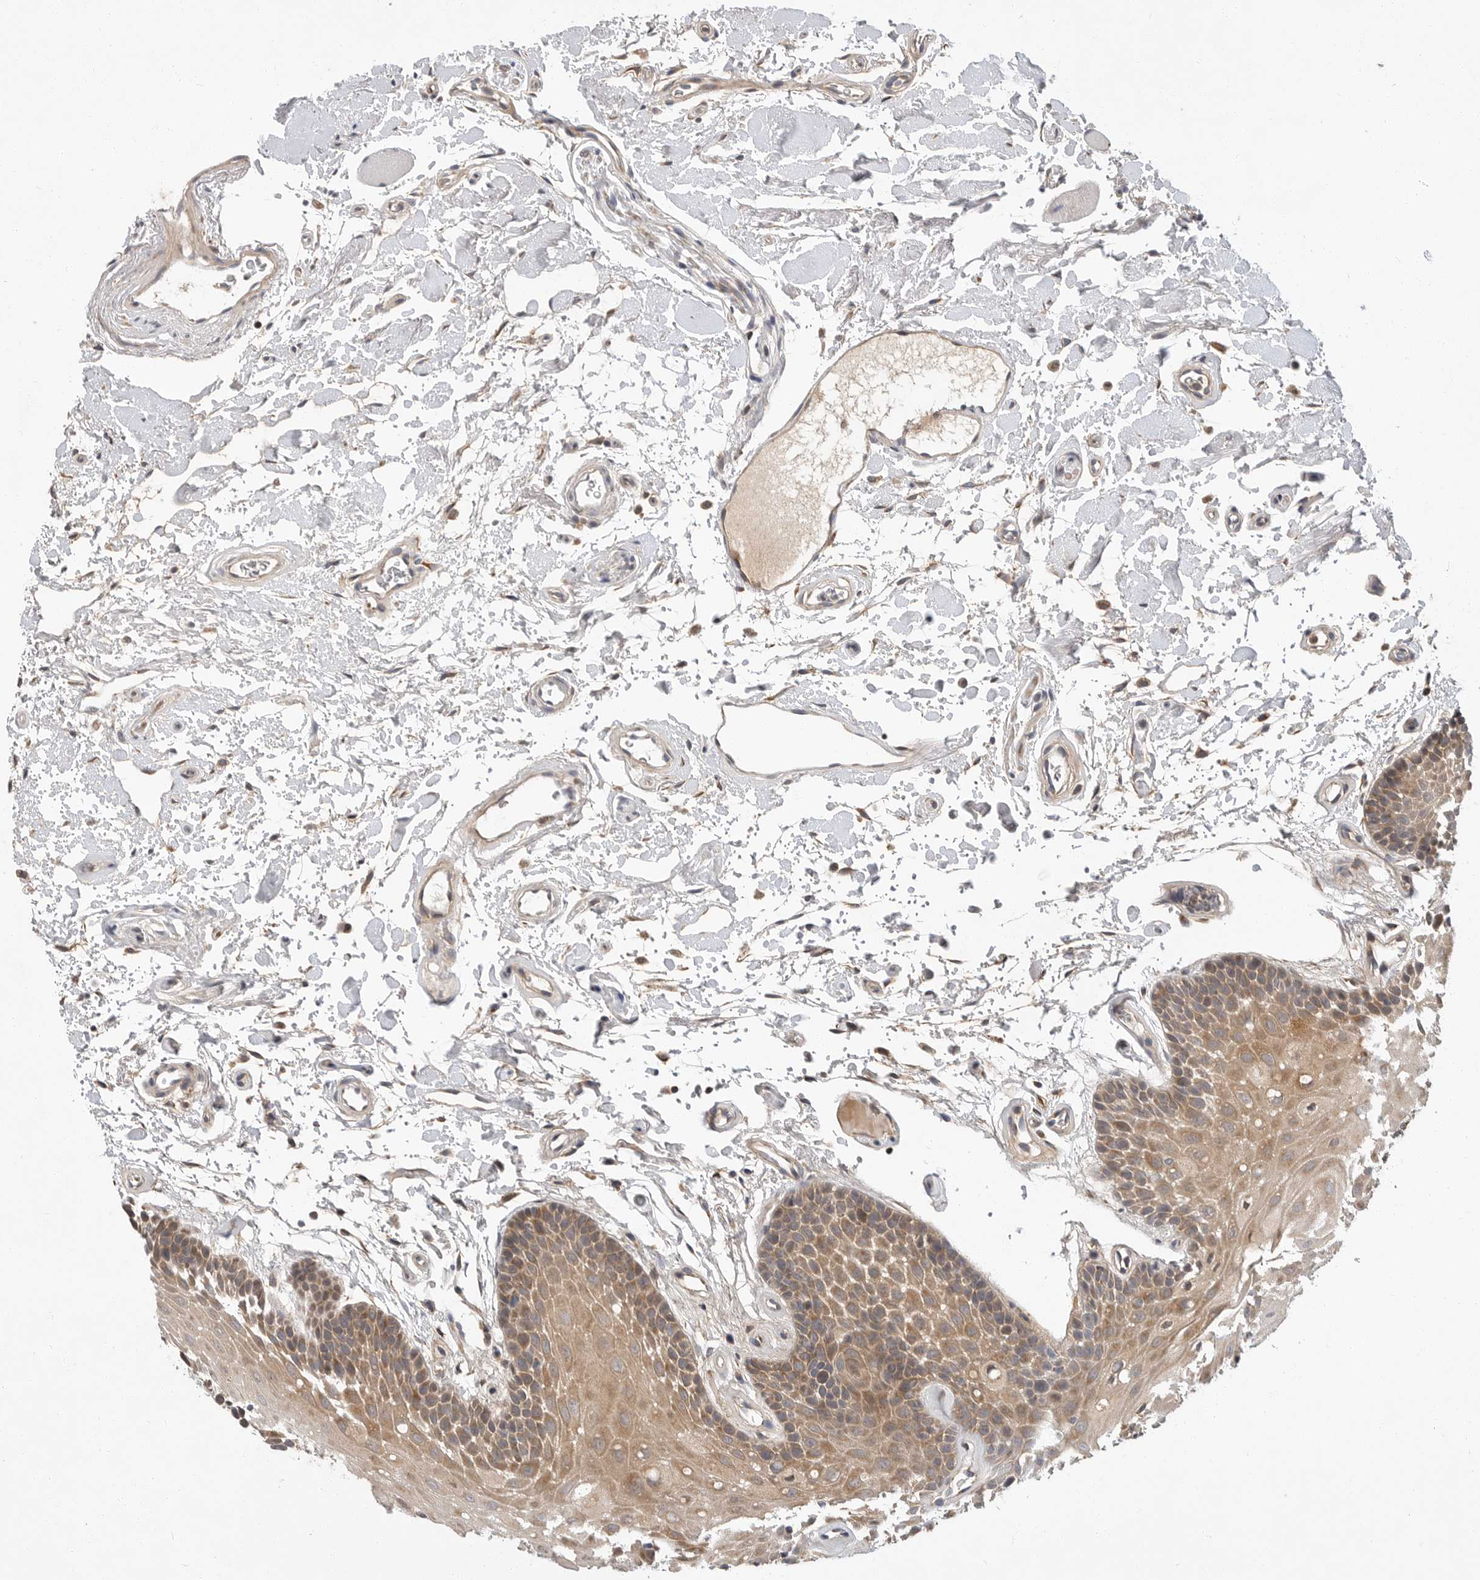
{"staining": {"intensity": "moderate", "quantity": ">75%", "location": "cytoplasmic/membranous"}, "tissue": "oral mucosa", "cell_type": "Squamous epithelial cells", "image_type": "normal", "snomed": [{"axis": "morphology", "description": "Normal tissue, NOS"}, {"axis": "topography", "description": "Oral tissue"}], "caption": "High-power microscopy captured an immunohistochemistry micrograph of normal oral mucosa, revealing moderate cytoplasmic/membranous expression in approximately >75% of squamous epithelial cells.", "gene": "KYAT3", "patient": {"sex": "male", "age": 62}}